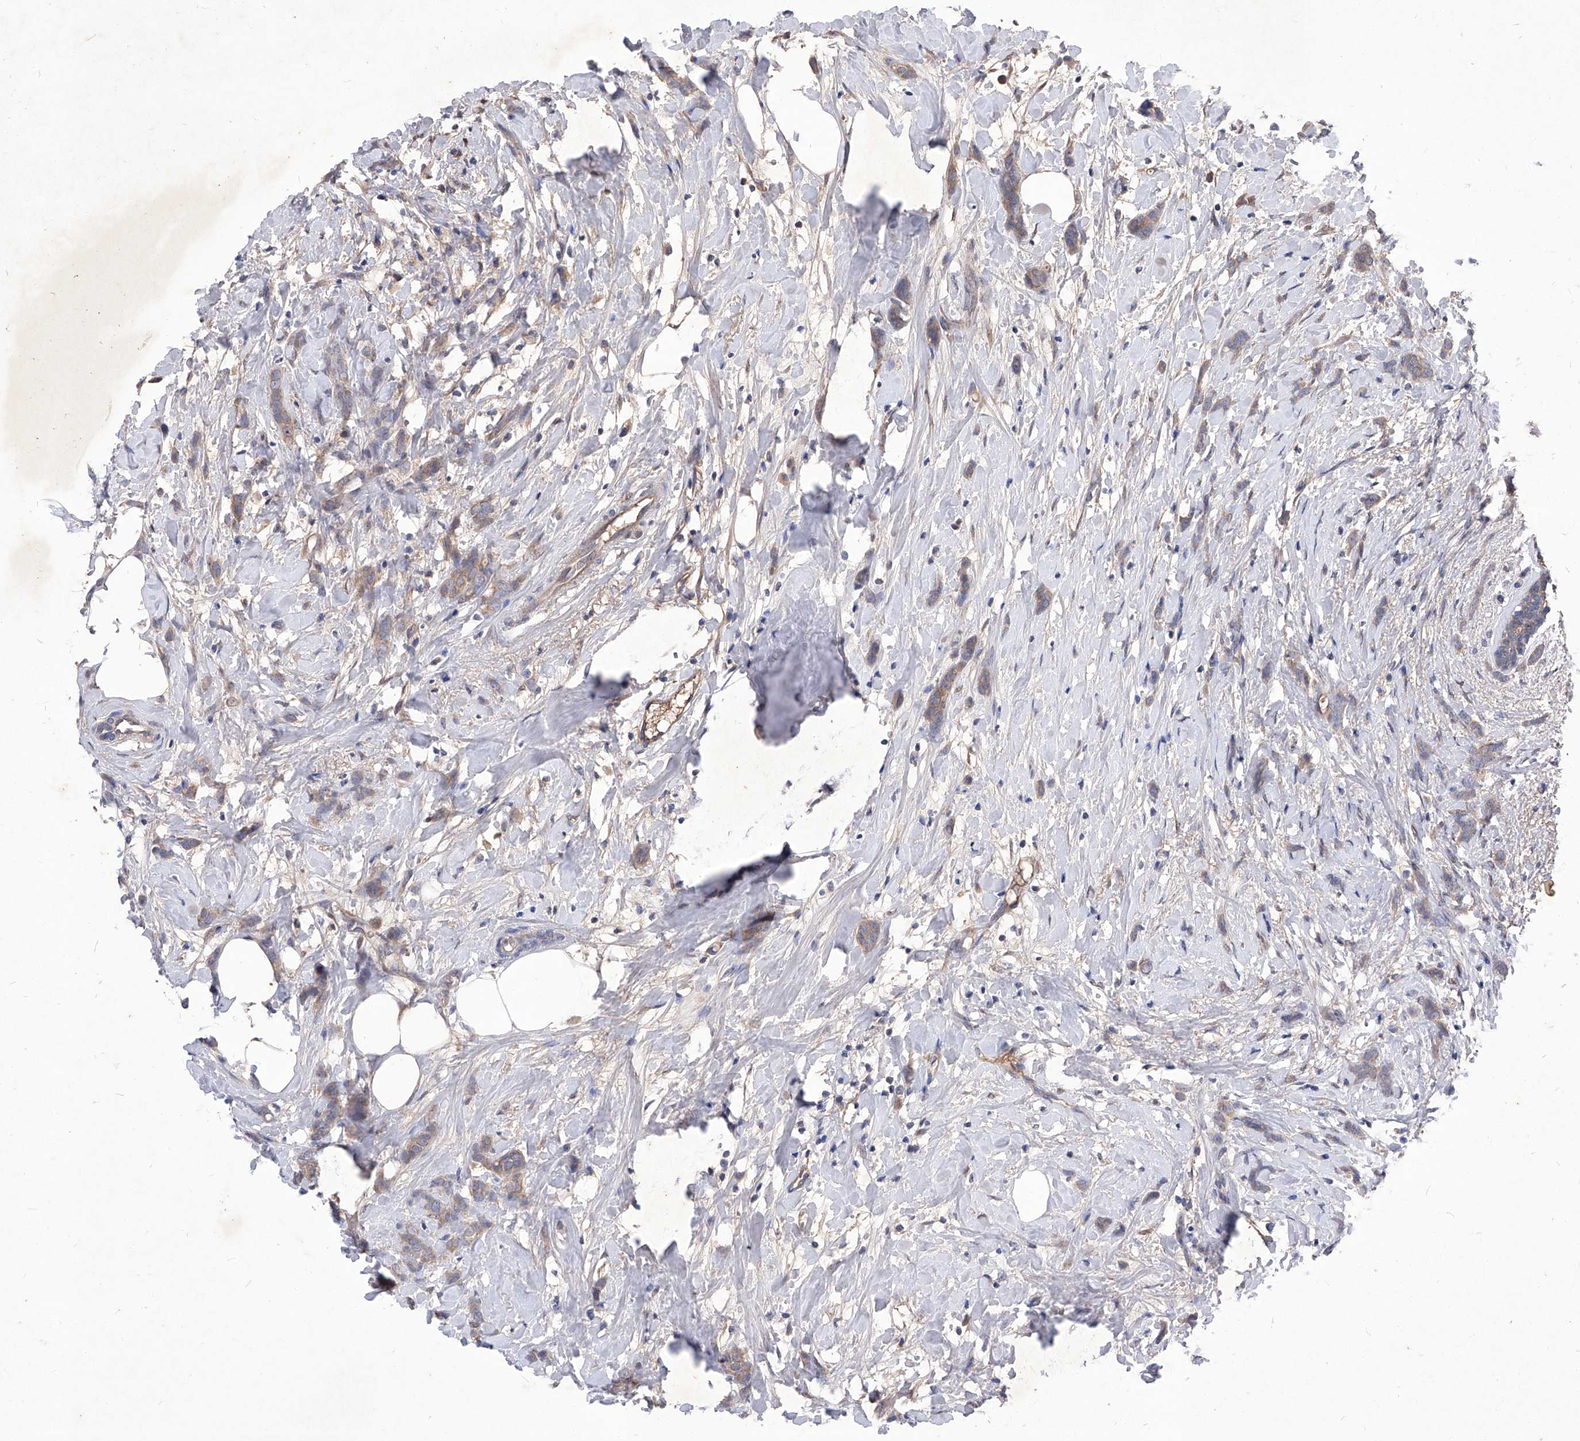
{"staining": {"intensity": "weak", "quantity": ">75%", "location": "cytoplasmic/membranous"}, "tissue": "breast cancer", "cell_type": "Tumor cells", "image_type": "cancer", "snomed": [{"axis": "morphology", "description": "Lobular carcinoma, in situ"}, {"axis": "morphology", "description": "Lobular carcinoma"}, {"axis": "topography", "description": "Breast"}], "caption": "An immunohistochemistry histopathology image of neoplastic tissue is shown. Protein staining in brown labels weak cytoplasmic/membranous positivity in breast cancer (lobular carcinoma in situ) within tumor cells.", "gene": "SYNGR1", "patient": {"sex": "female", "age": 41}}